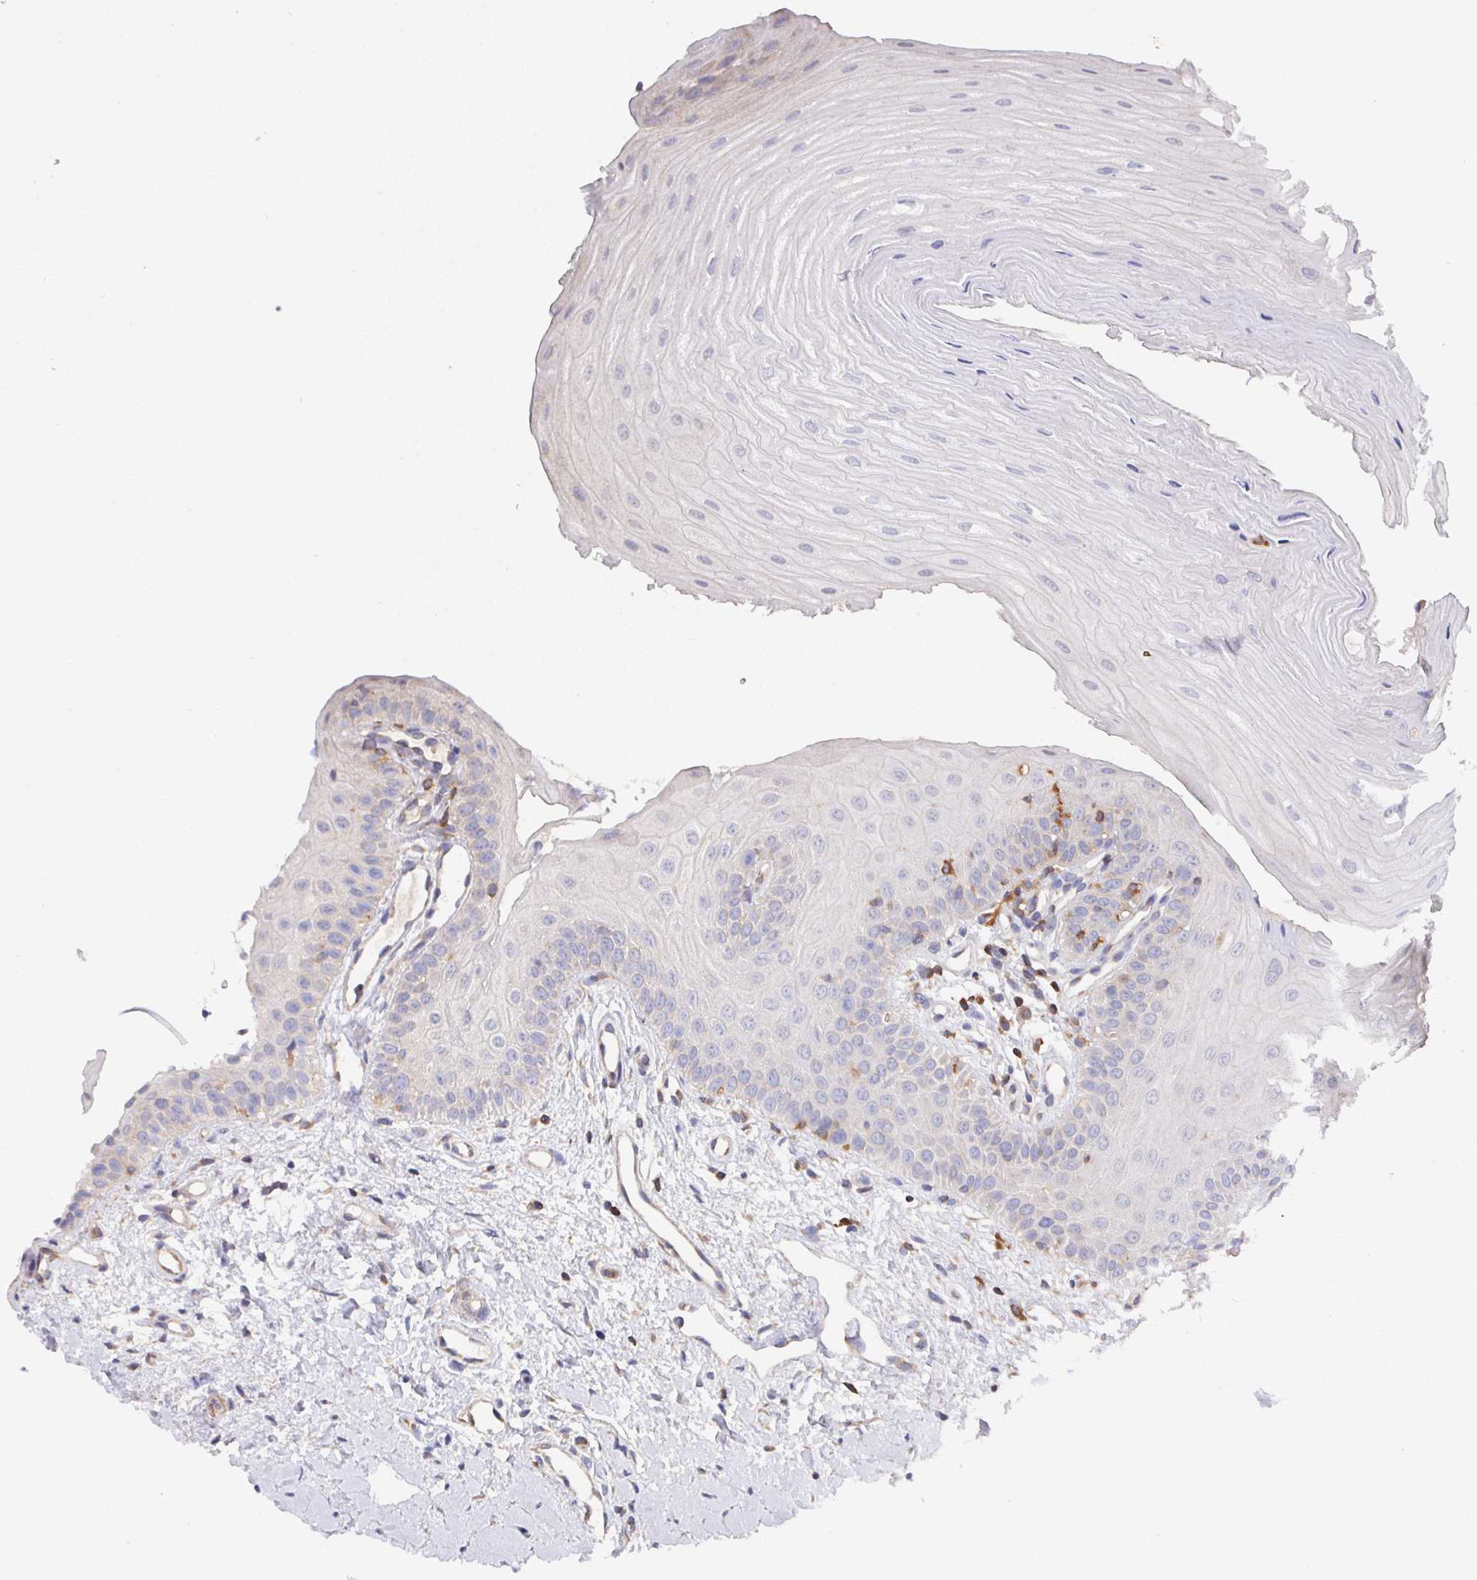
{"staining": {"intensity": "negative", "quantity": "none", "location": "none"}, "tissue": "oral mucosa", "cell_type": "Squamous epithelial cells", "image_type": "normal", "snomed": [{"axis": "morphology", "description": "Normal tissue, NOS"}, {"axis": "topography", "description": "Oral tissue"}], "caption": "Micrograph shows no significant protein positivity in squamous epithelial cells of benign oral mucosa. (IHC, brightfield microscopy, high magnification).", "gene": "FAM241A", "patient": {"sex": "female", "age": 73}}